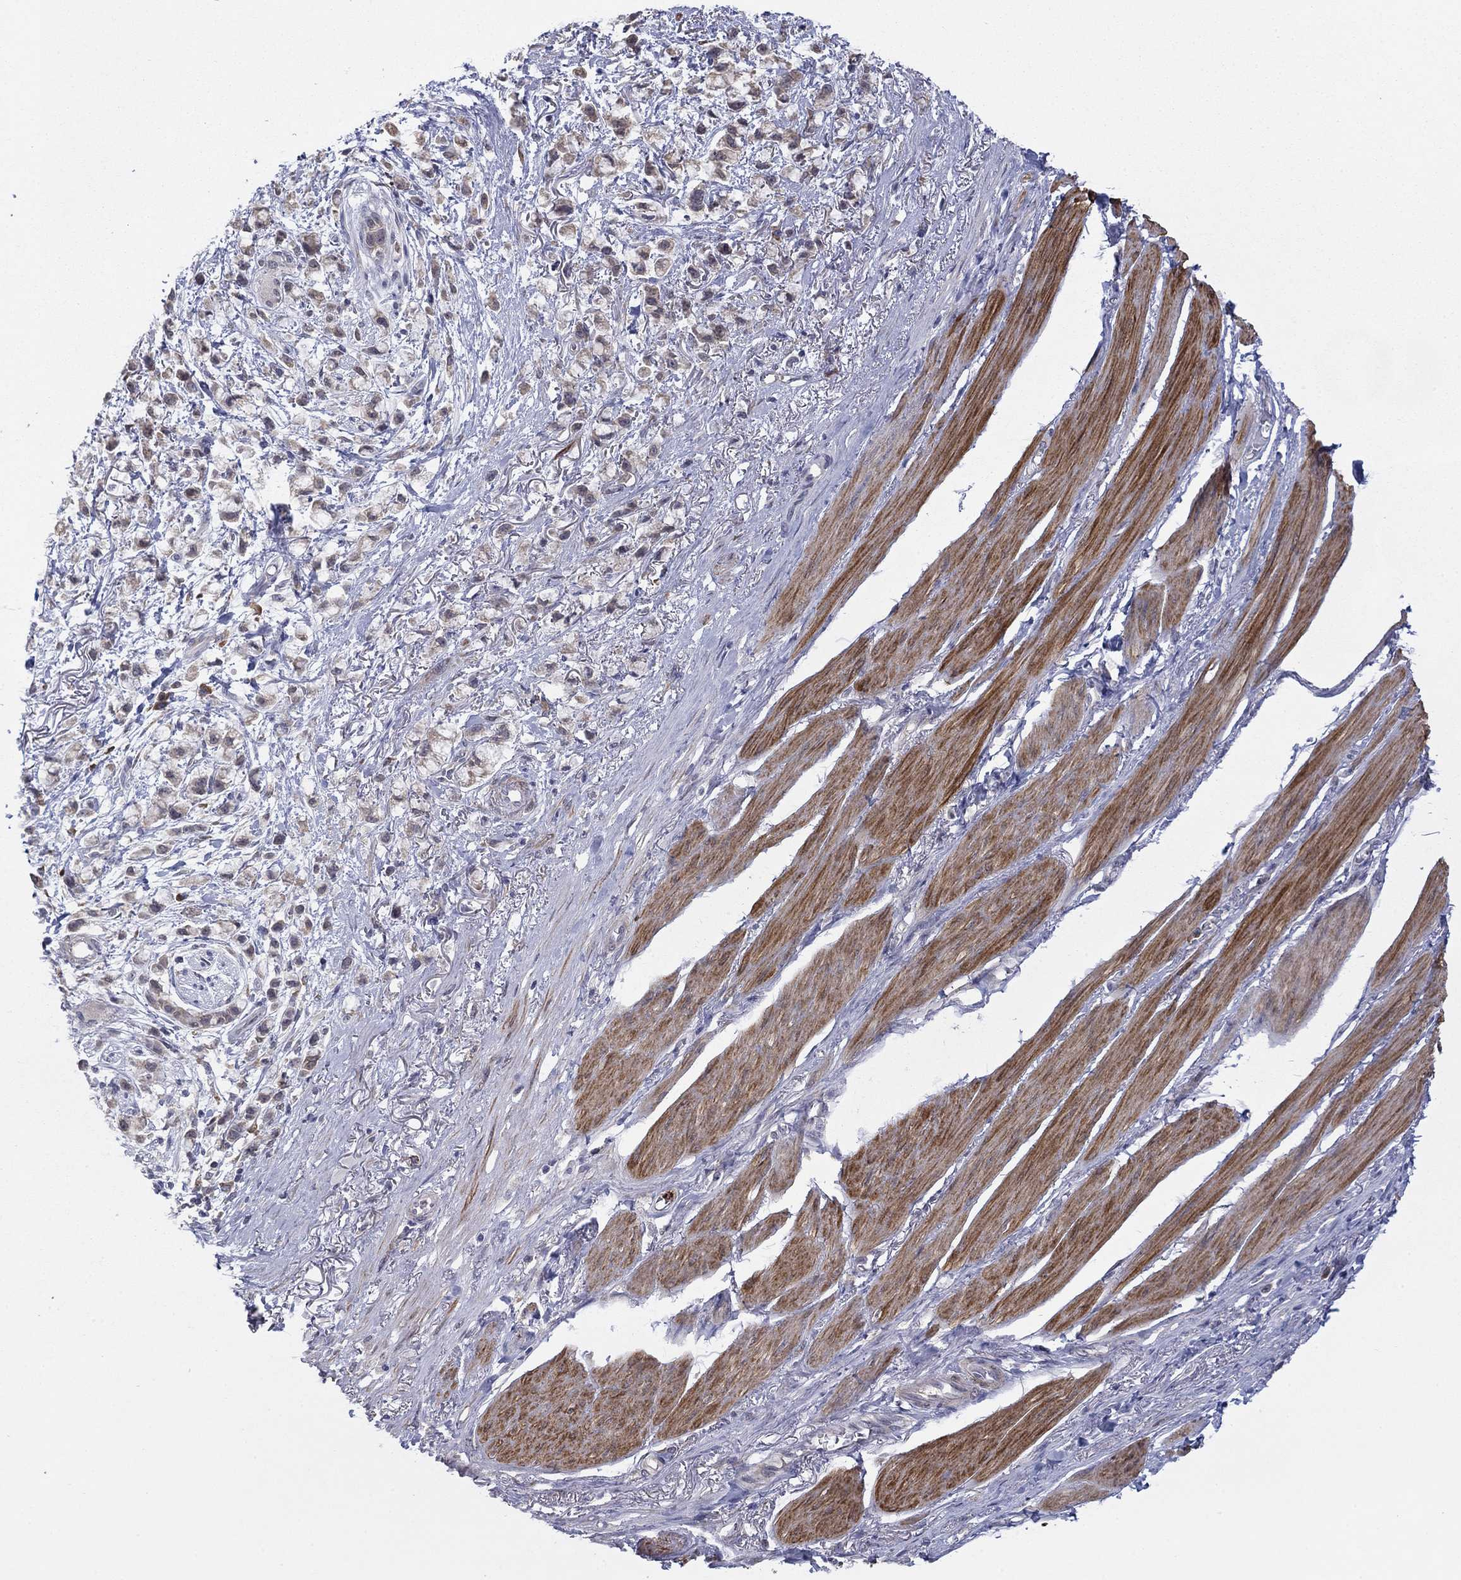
{"staining": {"intensity": "weak", "quantity": "25%-75%", "location": "cytoplasmic/membranous"}, "tissue": "stomach cancer", "cell_type": "Tumor cells", "image_type": "cancer", "snomed": [{"axis": "morphology", "description": "Adenocarcinoma, NOS"}, {"axis": "topography", "description": "Stomach"}], "caption": "Stomach adenocarcinoma stained with immunohistochemistry (IHC) exhibits weak cytoplasmic/membranous staining in about 25%-75% of tumor cells.", "gene": "MTRFR", "patient": {"sex": "female", "age": 81}}